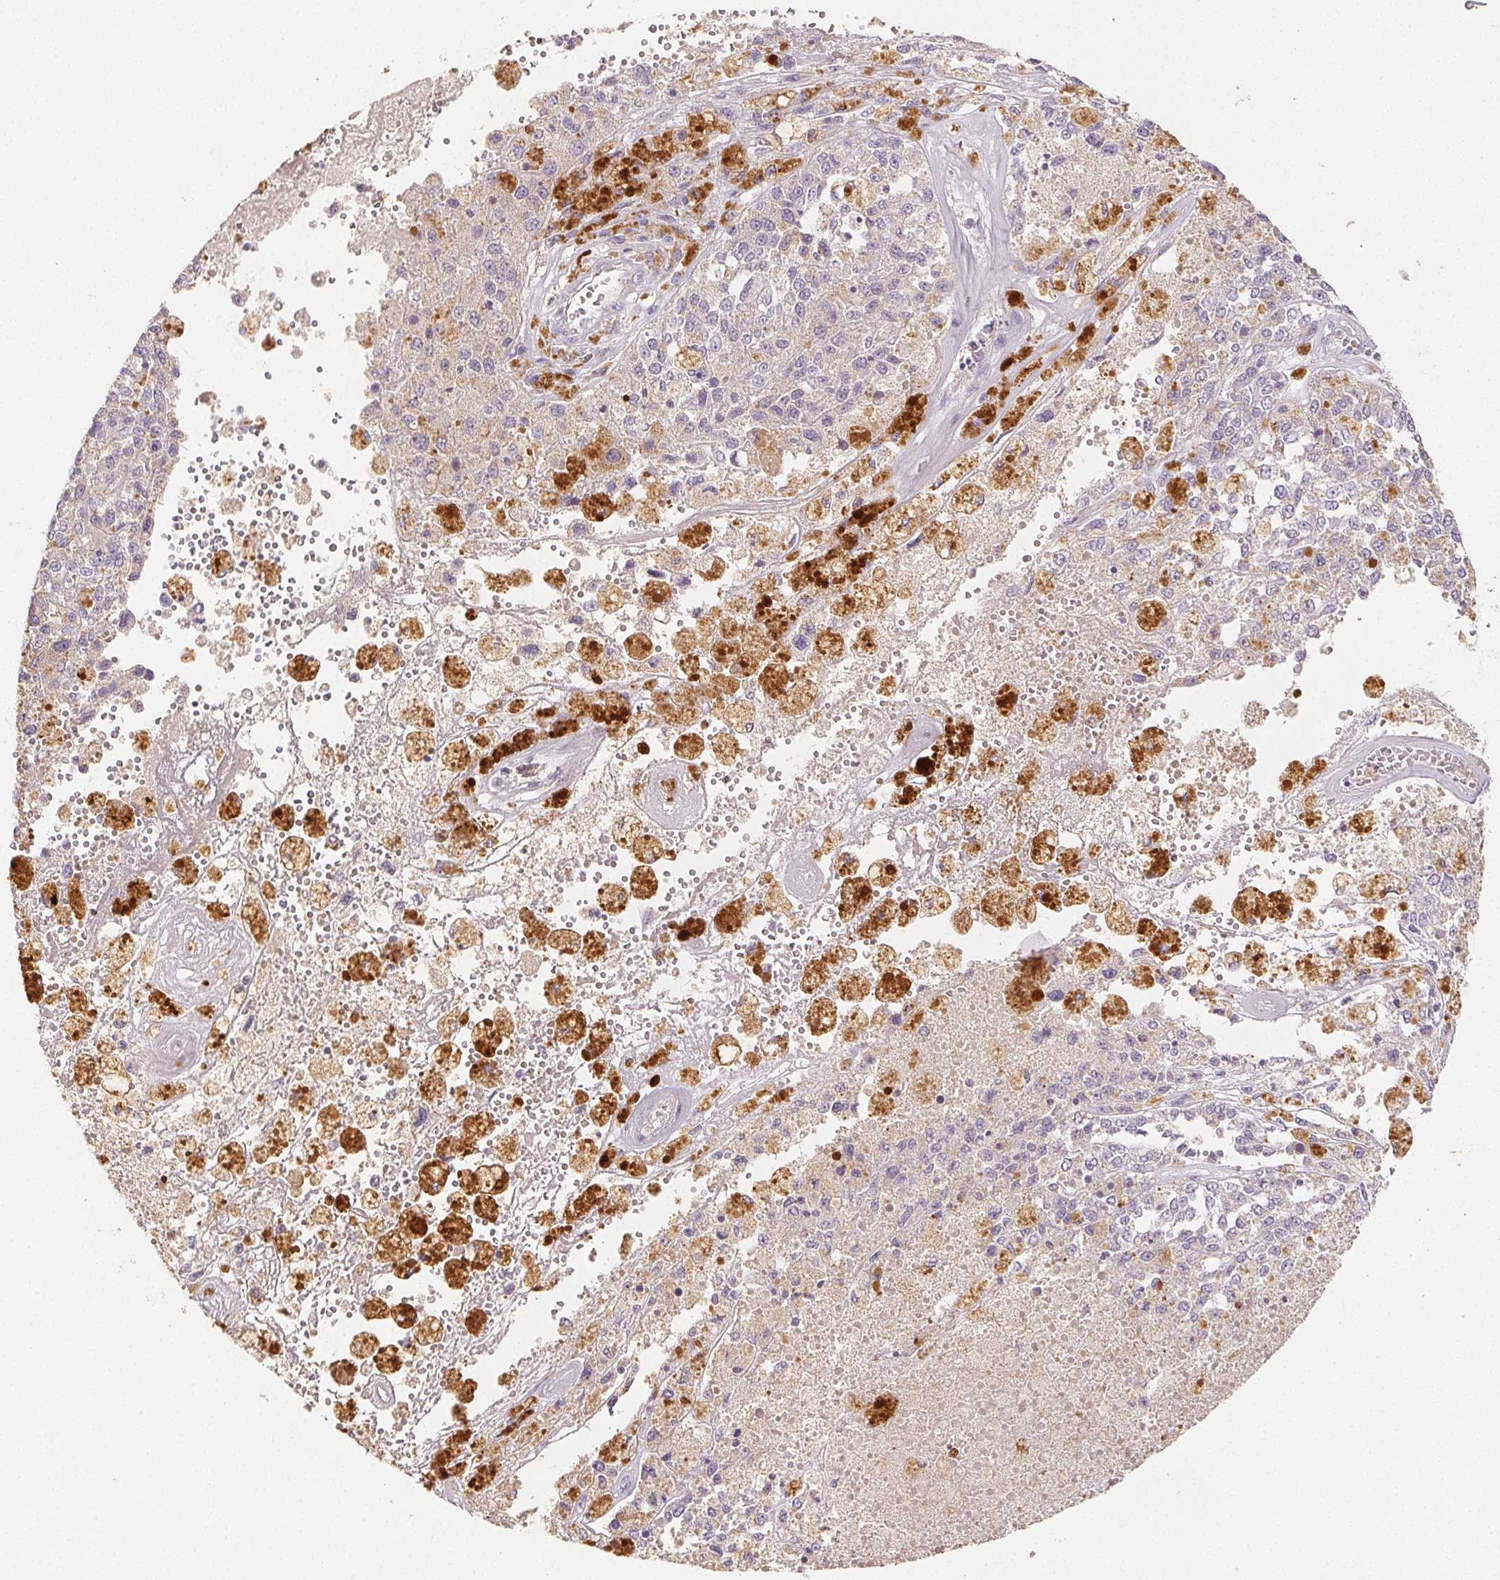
{"staining": {"intensity": "negative", "quantity": "none", "location": "none"}, "tissue": "melanoma", "cell_type": "Tumor cells", "image_type": "cancer", "snomed": [{"axis": "morphology", "description": "Malignant melanoma, Metastatic site"}, {"axis": "topography", "description": "Lymph node"}], "caption": "This is a image of IHC staining of malignant melanoma (metastatic site), which shows no expression in tumor cells.", "gene": "ACVR1B", "patient": {"sex": "female", "age": 64}}